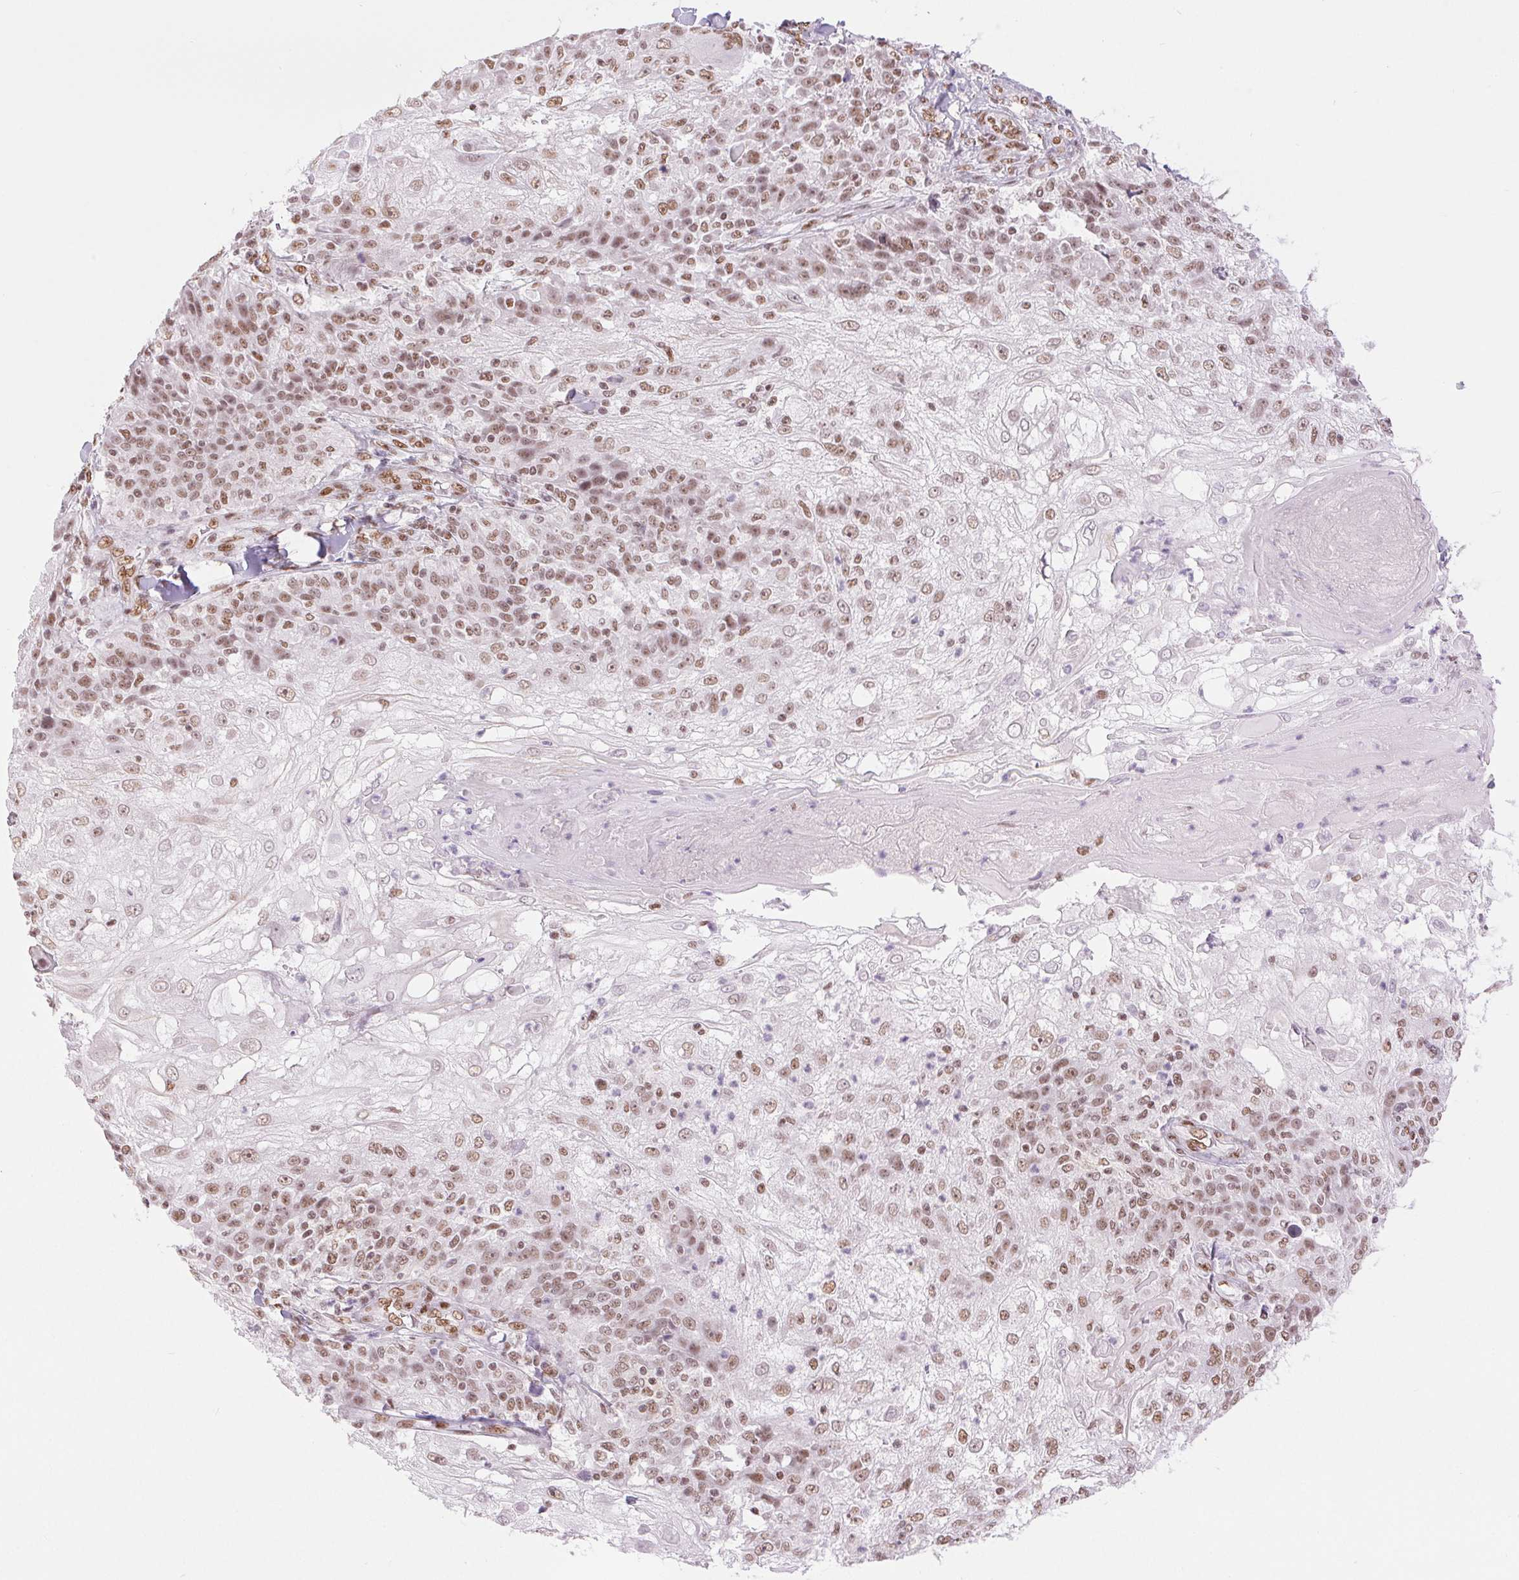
{"staining": {"intensity": "weak", "quantity": ">75%", "location": "nuclear"}, "tissue": "skin cancer", "cell_type": "Tumor cells", "image_type": "cancer", "snomed": [{"axis": "morphology", "description": "Normal tissue, NOS"}, {"axis": "morphology", "description": "Squamous cell carcinoma, NOS"}, {"axis": "topography", "description": "Skin"}], "caption": "Skin cancer (squamous cell carcinoma) was stained to show a protein in brown. There is low levels of weak nuclear staining in approximately >75% of tumor cells. (DAB (3,3'-diaminobenzidine) IHC, brown staining for protein, blue staining for nuclei).", "gene": "ZFR2", "patient": {"sex": "female", "age": 83}}